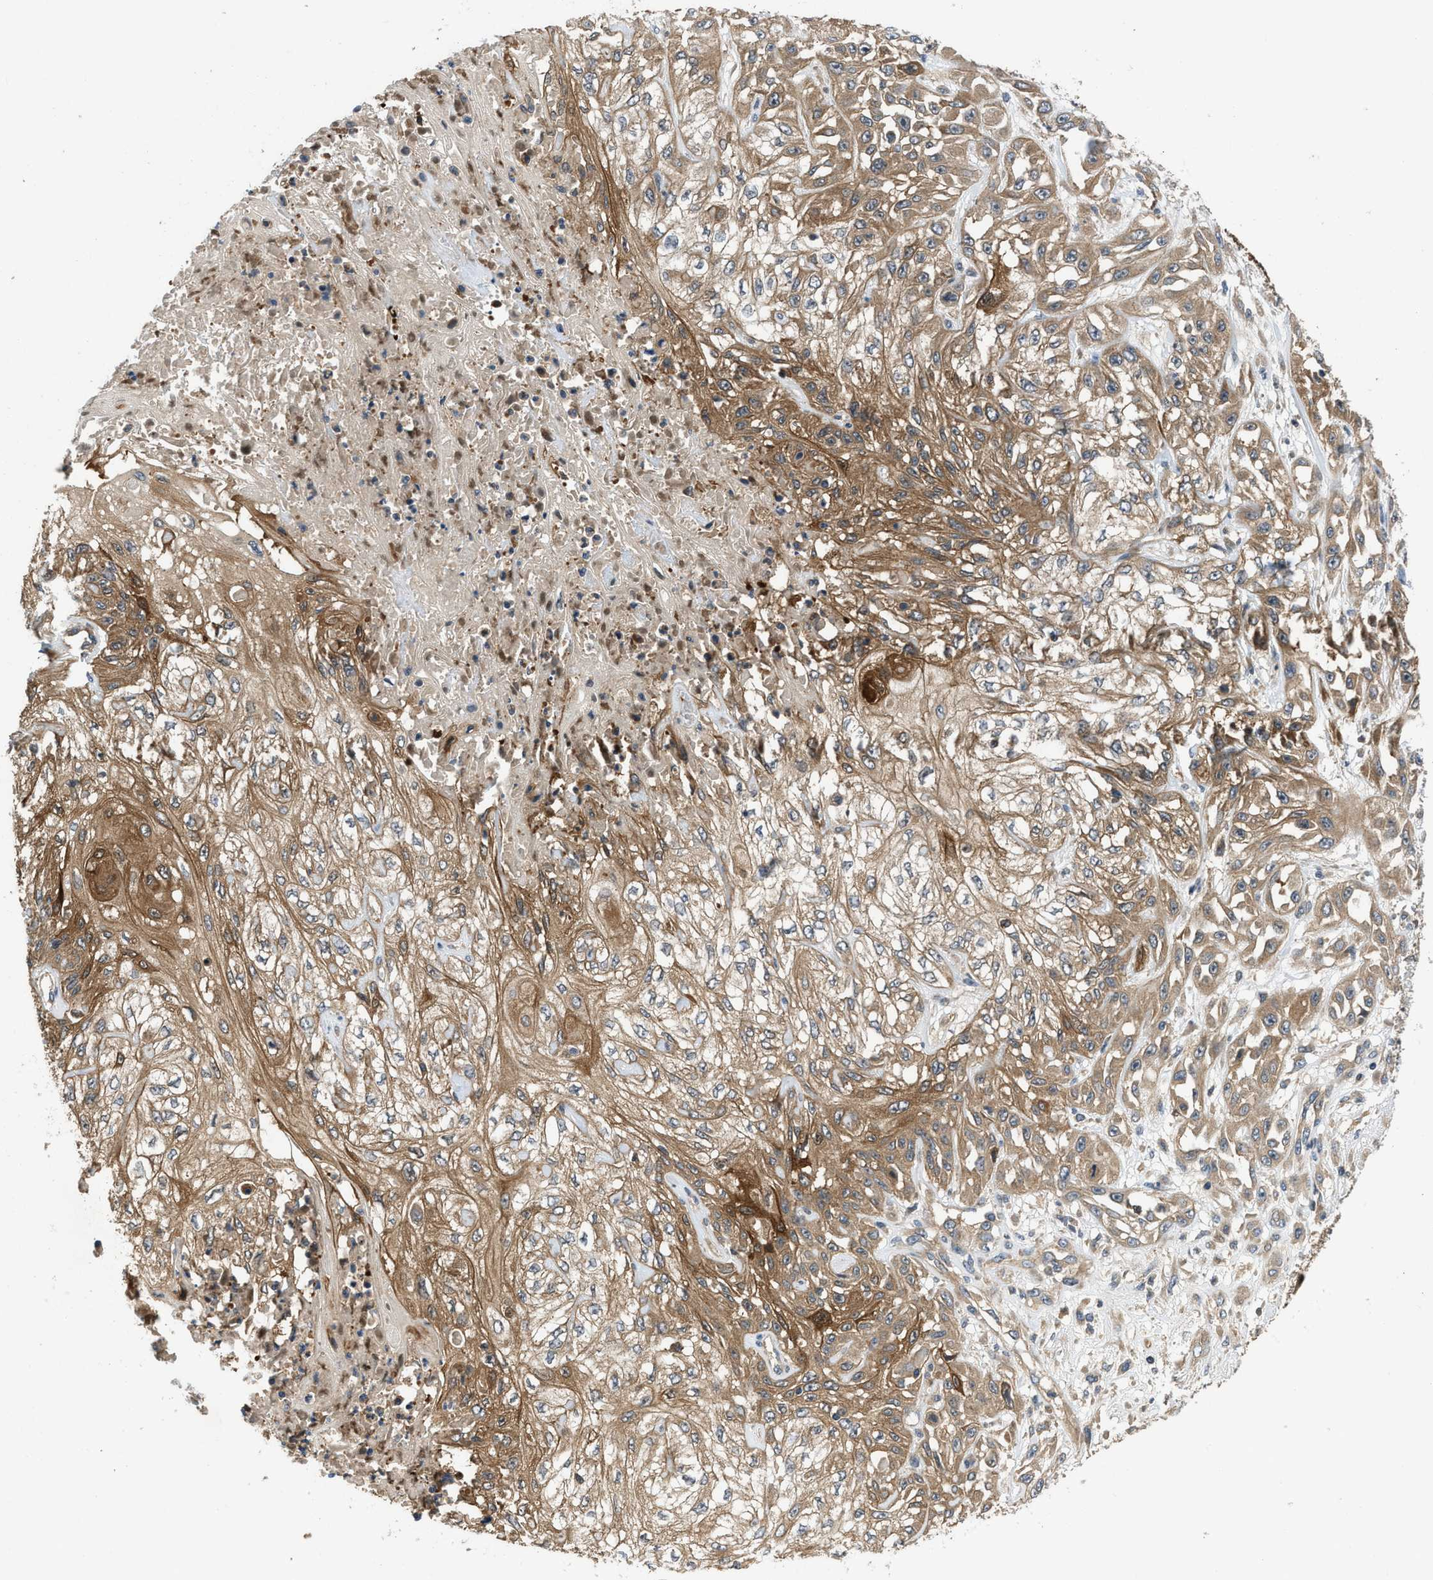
{"staining": {"intensity": "moderate", "quantity": ">75%", "location": "cytoplasmic/membranous"}, "tissue": "skin cancer", "cell_type": "Tumor cells", "image_type": "cancer", "snomed": [{"axis": "morphology", "description": "Squamous cell carcinoma, NOS"}, {"axis": "morphology", "description": "Squamous cell carcinoma, metastatic, NOS"}, {"axis": "topography", "description": "Skin"}, {"axis": "topography", "description": "Lymph node"}], "caption": "High-power microscopy captured an immunohistochemistry image of skin metastatic squamous cell carcinoma, revealing moderate cytoplasmic/membranous positivity in about >75% of tumor cells.", "gene": "GPR31", "patient": {"sex": "male", "age": 75}}